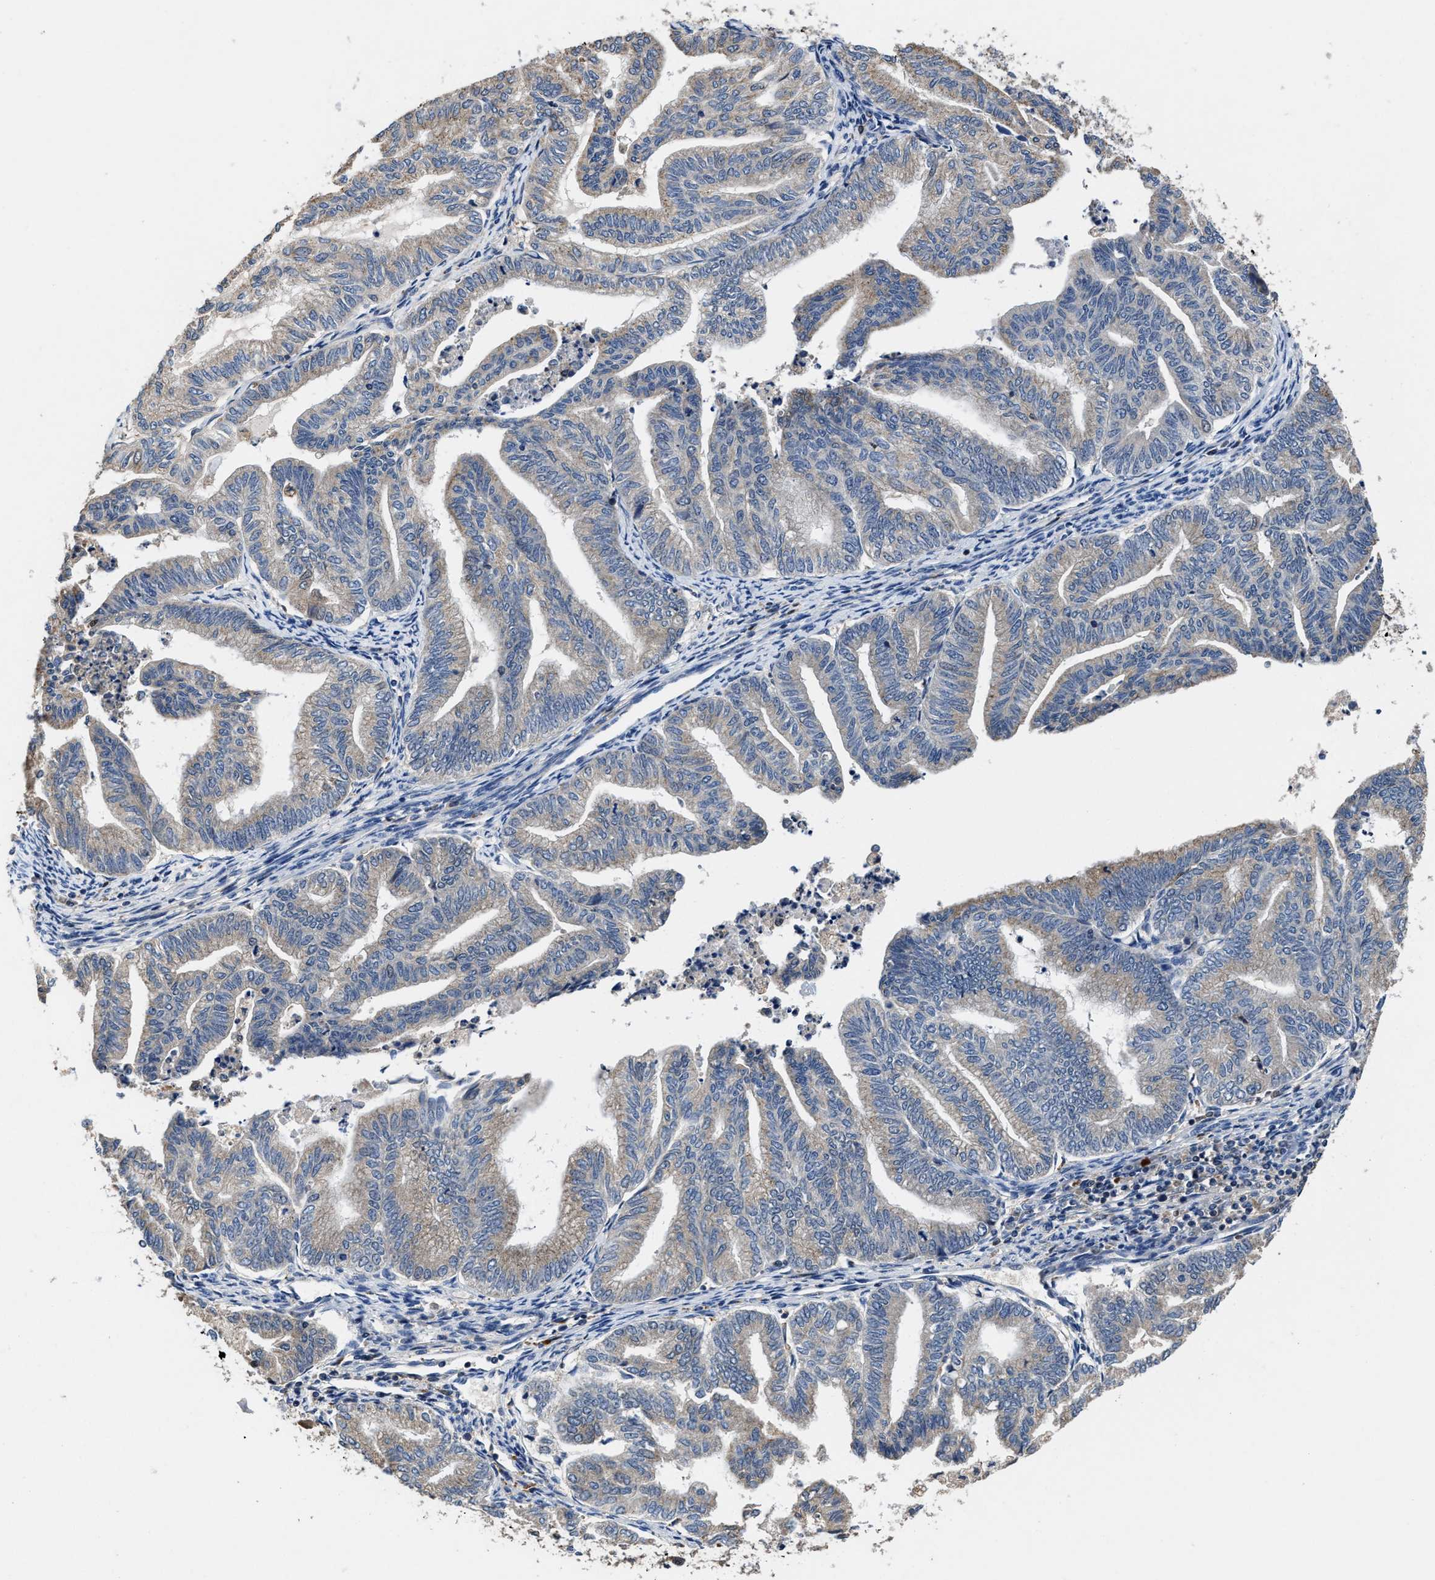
{"staining": {"intensity": "weak", "quantity": "<25%", "location": "cytoplasmic/membranous"}, "tissue": "endometrial cancer", "cell_type": "Tumor cells", "image_type": "cancer", "snomed": [{"axis": "morphology", "description": "Adenocarcinoma, NOS"}, {"axis": "topography", "description": "Endometrium"}], "caption": "Tumor cells are negative for protein expression in human adenocarcinoma (endometrial).", "gene": "RGS10", "patient": {"sex": "female", "age": 79}}